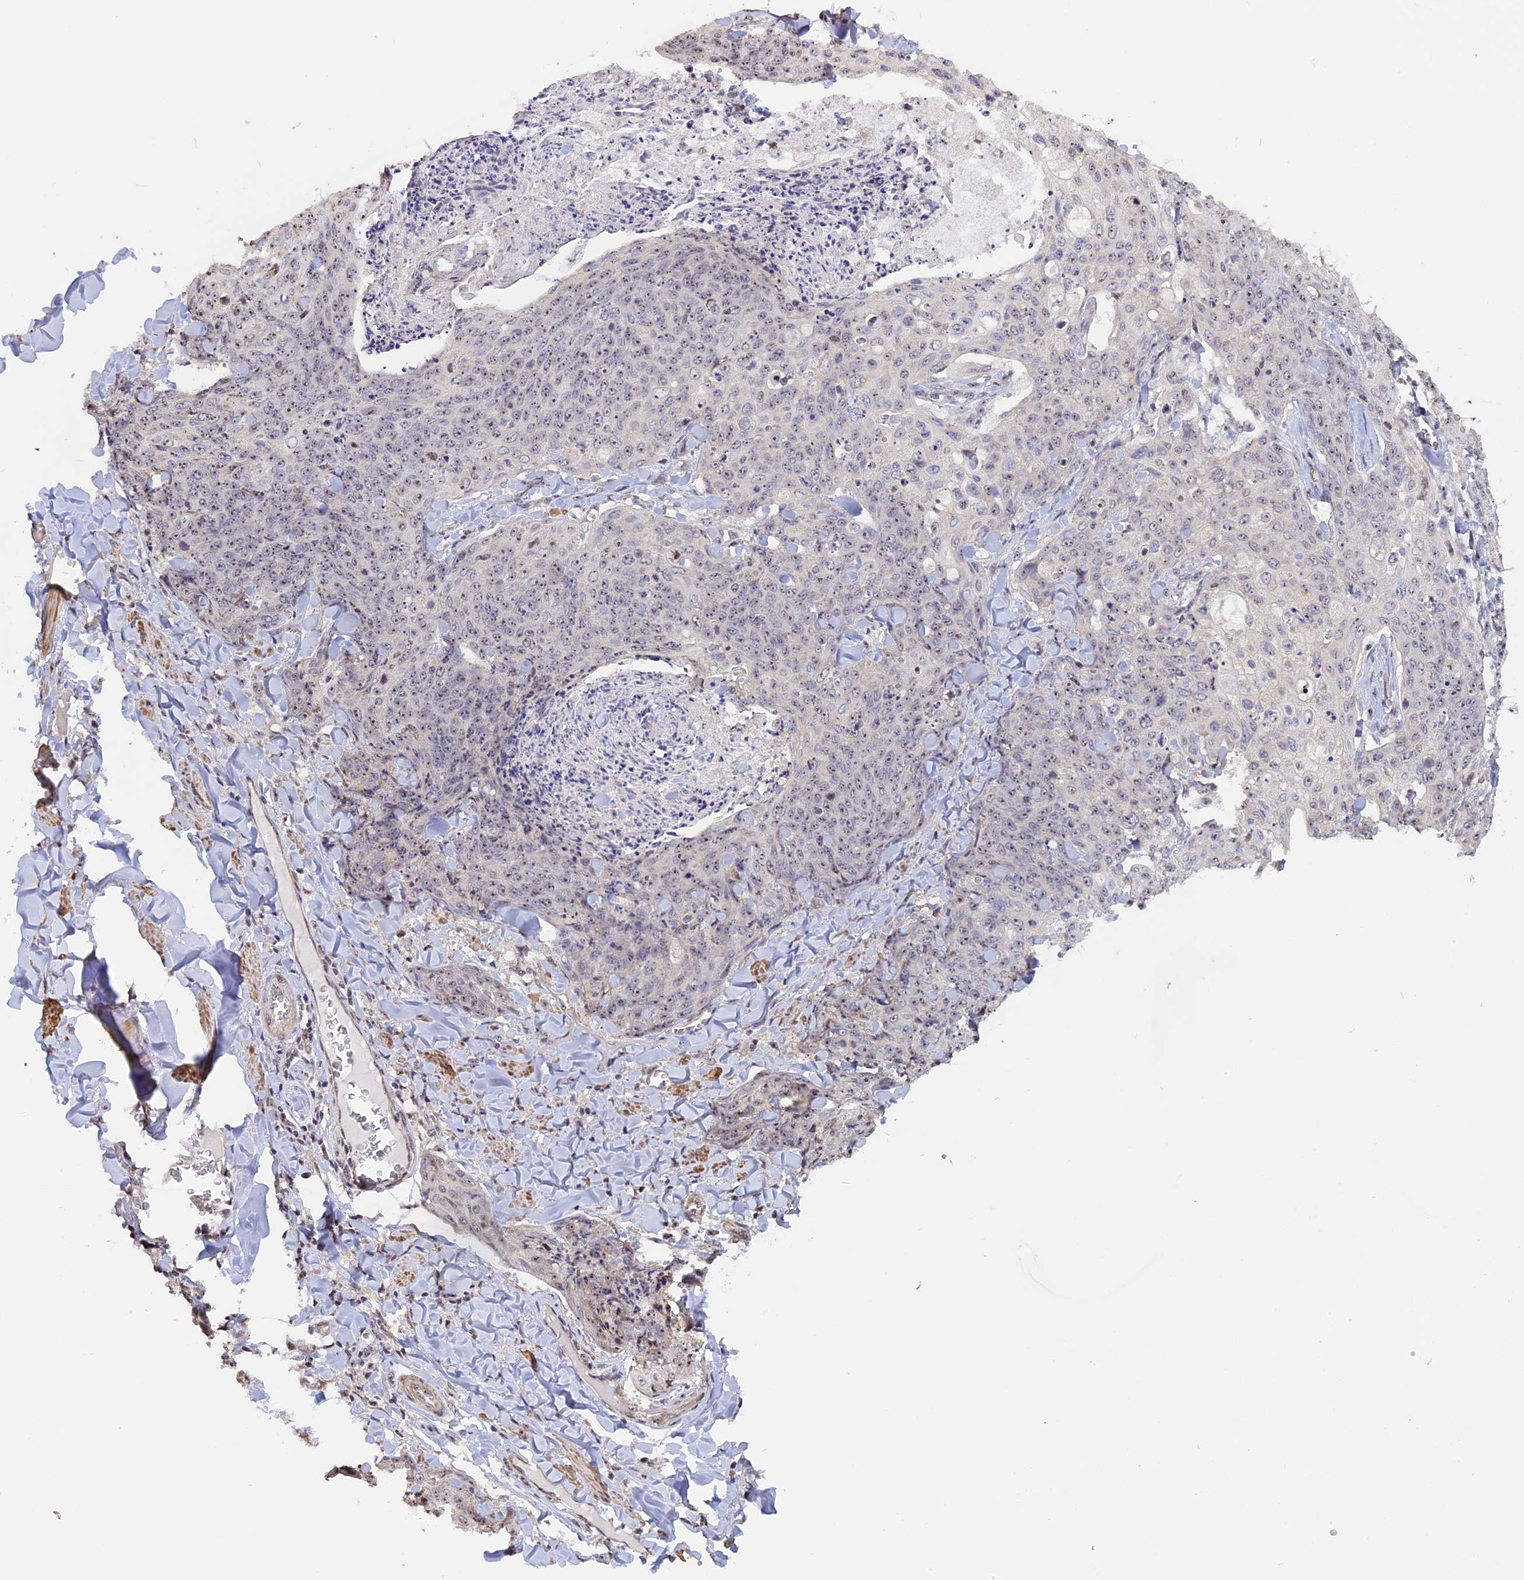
{"staining": {"intensity": "weak", "quantity": "25%-75%", "location": "nuclear"}, "tissue": "skin cancer", "cell_type": "Tumor cells", "image_type": "cancer", "snomed": [{"axis": "morphology", "description": "Squamous cell carcinoma, NOS"}, {"axis": "topography", "description": "Skin"}, {"axis": "topography", "description": "Vulva"}], "caption": "About 25%-75% of tumor cells in squamous cell carcinoma (skin) demonstrate weak nuclear protein expression as visualized by brown immunohistochemical staining.", "gene": "MGA", "patient": {"sex": "female", "age": 85}}